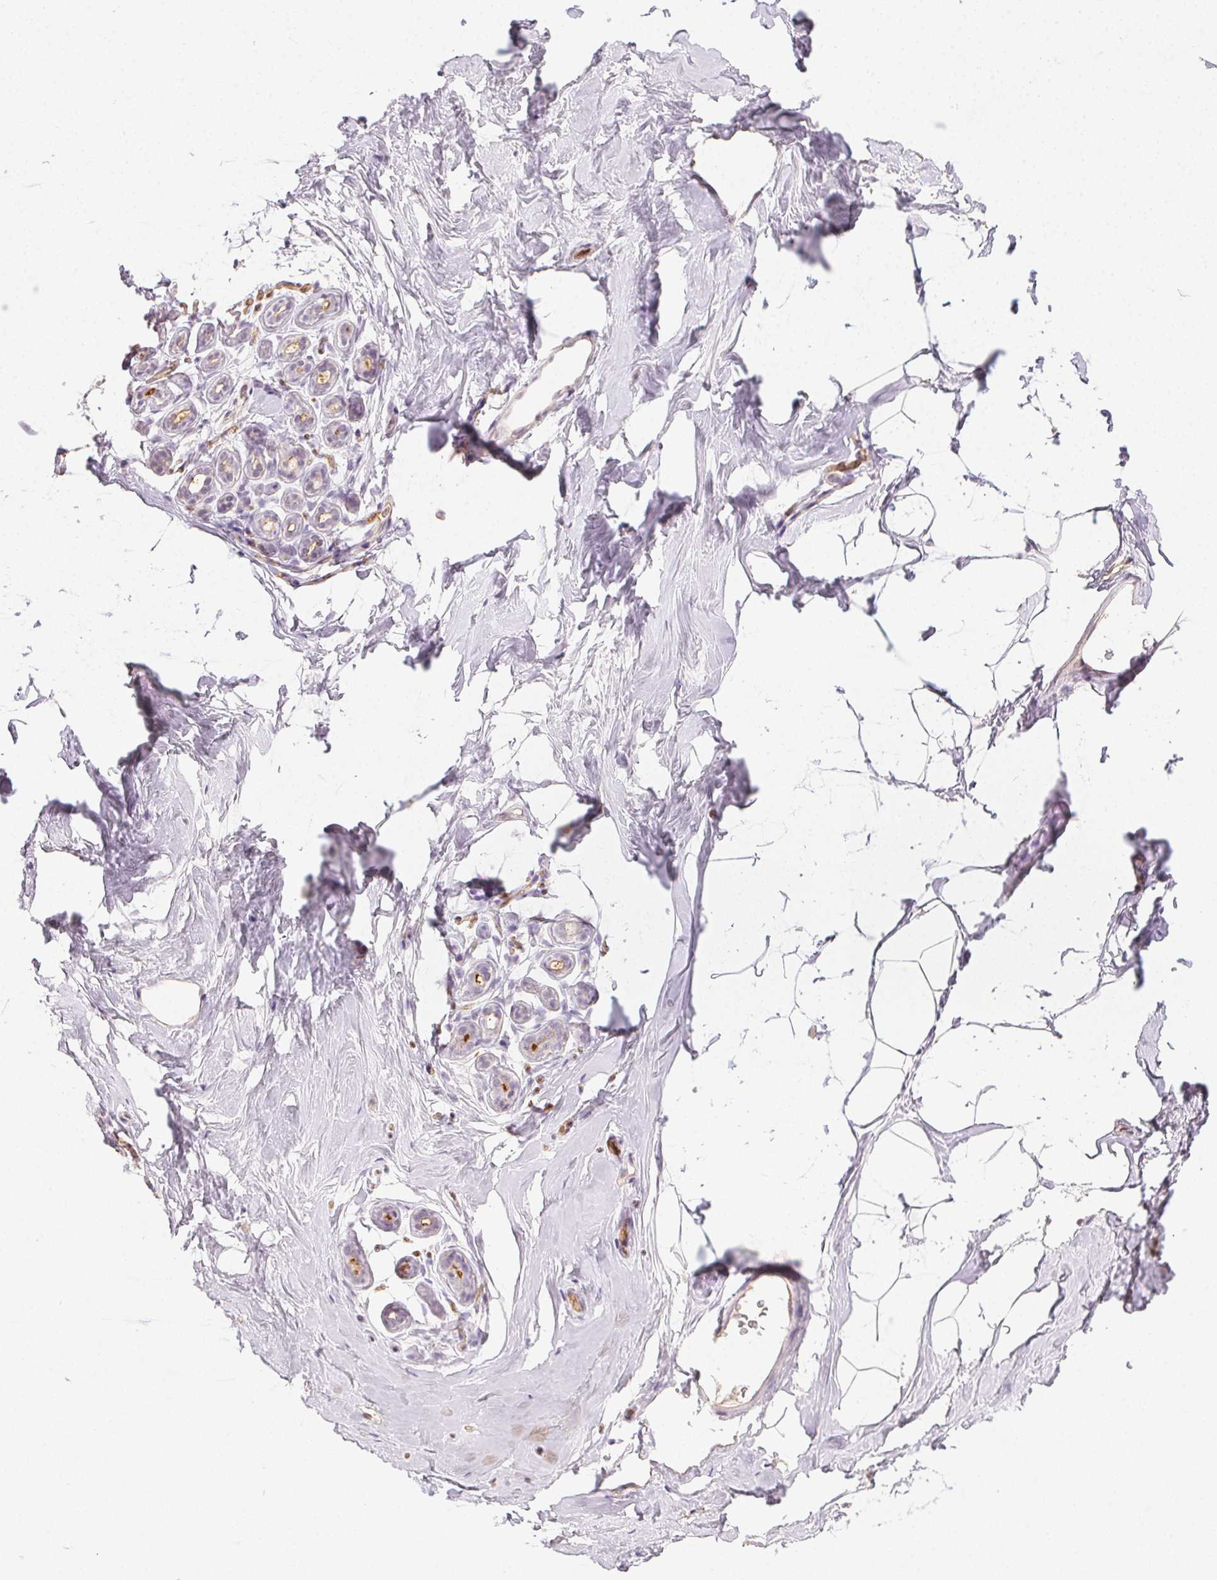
{"staining": {"intensity": "negative", "quantity": "none", "location": "none"}, "tissue": "breast", "cell_type": "Adipocytes", "image_type": "normal", "snomed": [{"axis": "morphology", "description": "Normal tissue, NOS"}, {"axis": "topography", "description": "Breast"}], "caption": "Immunohistochemical staining of normal breast shows no significant staining in adipocytes.", "gene": "PODXL", "patient": {"sex": "female", "age": 32}}